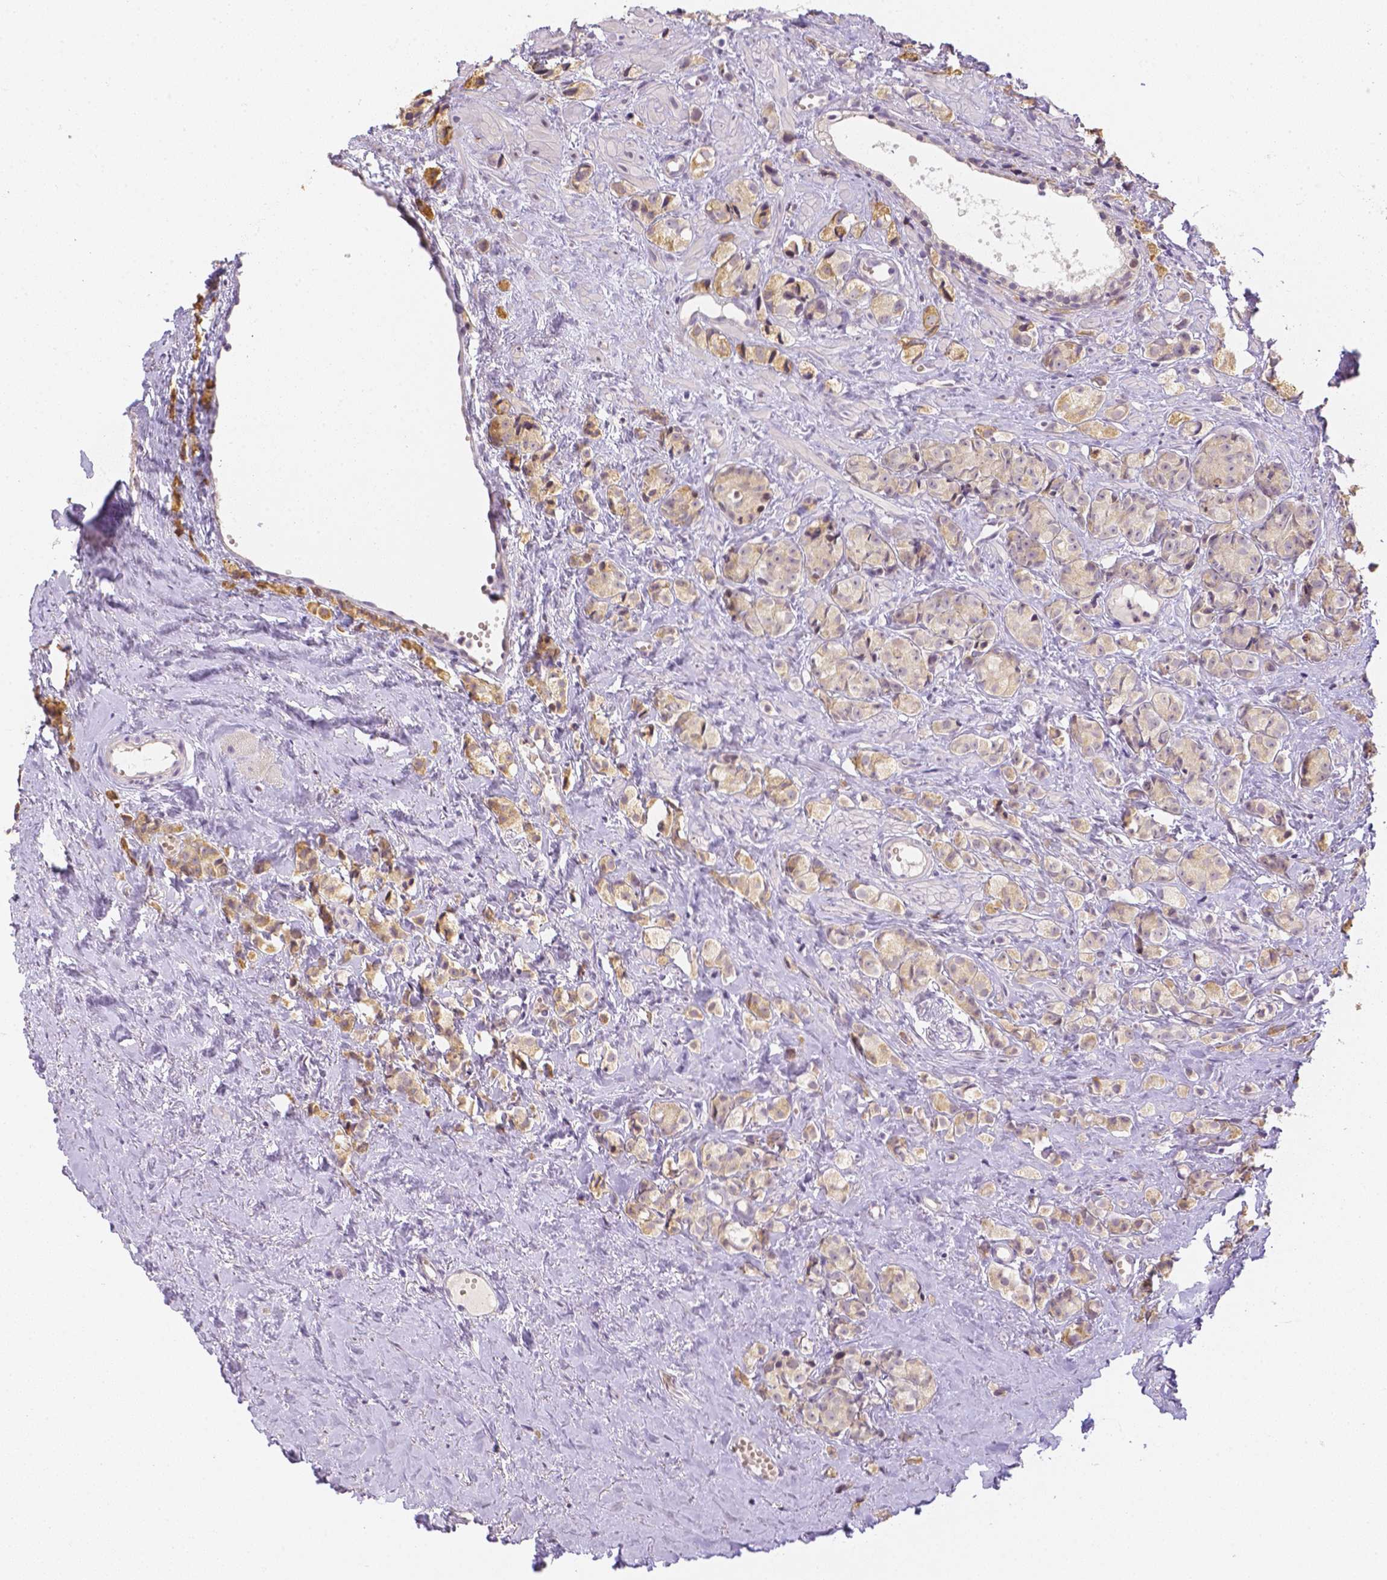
{"staining": {"intensity": "moderate", "quantity": "<25%", "location": "cytoplasmic/membranous"}, "tissue": "prostate cancer", "cell_type": "Tumor cells", "image_type": "cancer", "snomed": [{"axis": "morphology", "description": "Adenocarcinoma, High grade"}, {"axis": "topography", "description": "Prostate"}], "caption": "Immunohistochemistry (IHC) histopathology image of high-grade adenocarcinoma (prostate) stained for a protein (brown), which shows low levels of moderate cytoplasmic/membranous staining in approximately <25% of tumor cells.", "gene": "ZNF280B", "patient": {"sex": "male", "age": 81}}